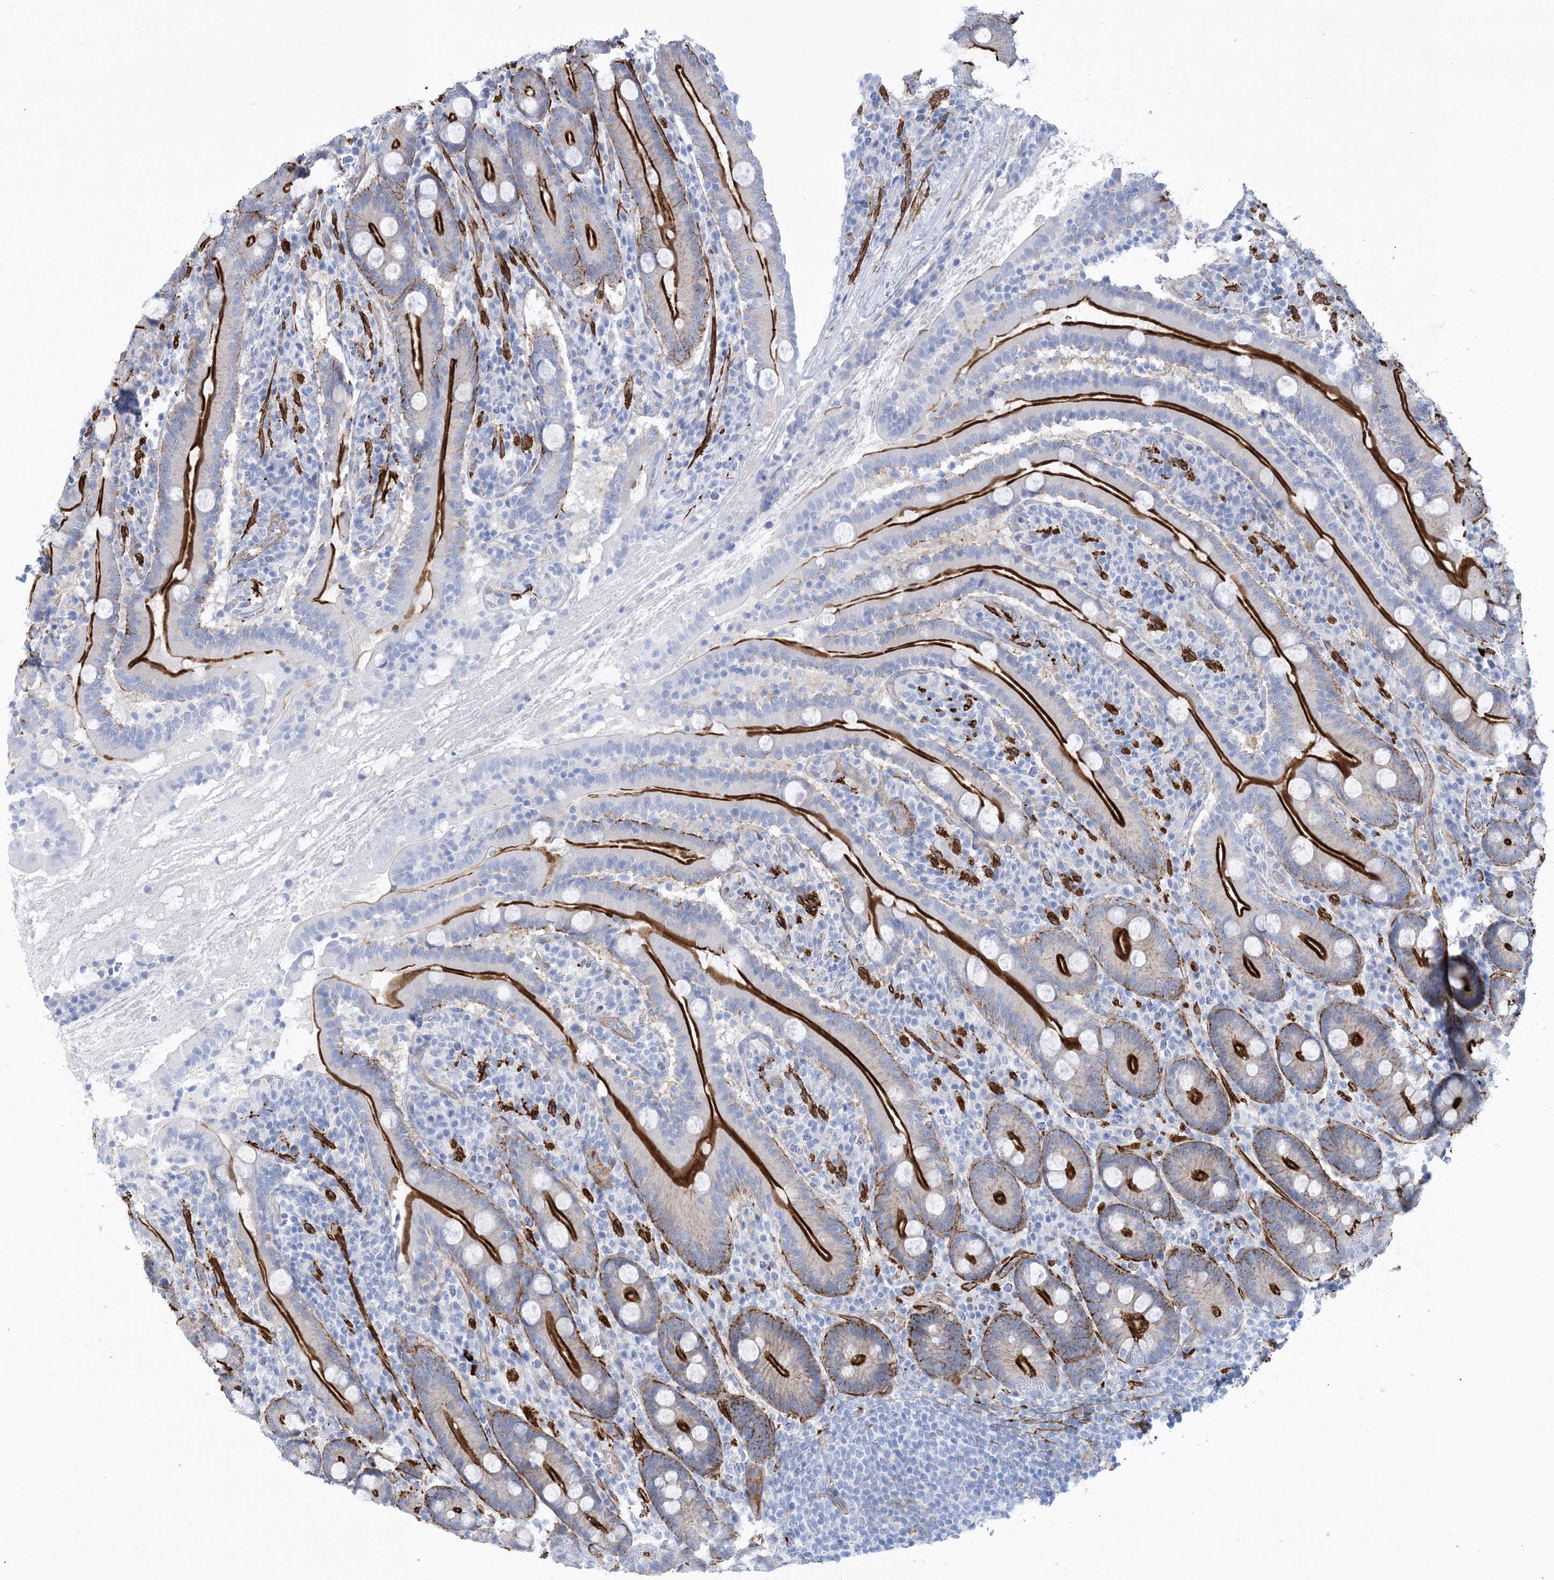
{"staining": {"intensity": "strong", "quantity": "25%-75%", "location": "cytoplasmic/membranous"}, "tissue": "duodenum", "cell_type": "Glandular cells", "image_type": "normal", "snomed": [{"axis": "morphology", "description": "Normal tissue, NOS"}, {"axis": "topography", "description": "Duodenum"}], "caption": "High-power microscopy captured an IHC micrograph of benign duodenum, revealing strong cytoplasmic/membranous expression in approximately 25%-75% of glandular cells. Nuclei are stained in blue.", "gene": "SHANK1", "patient": {"sex": "male", "age": 35}}